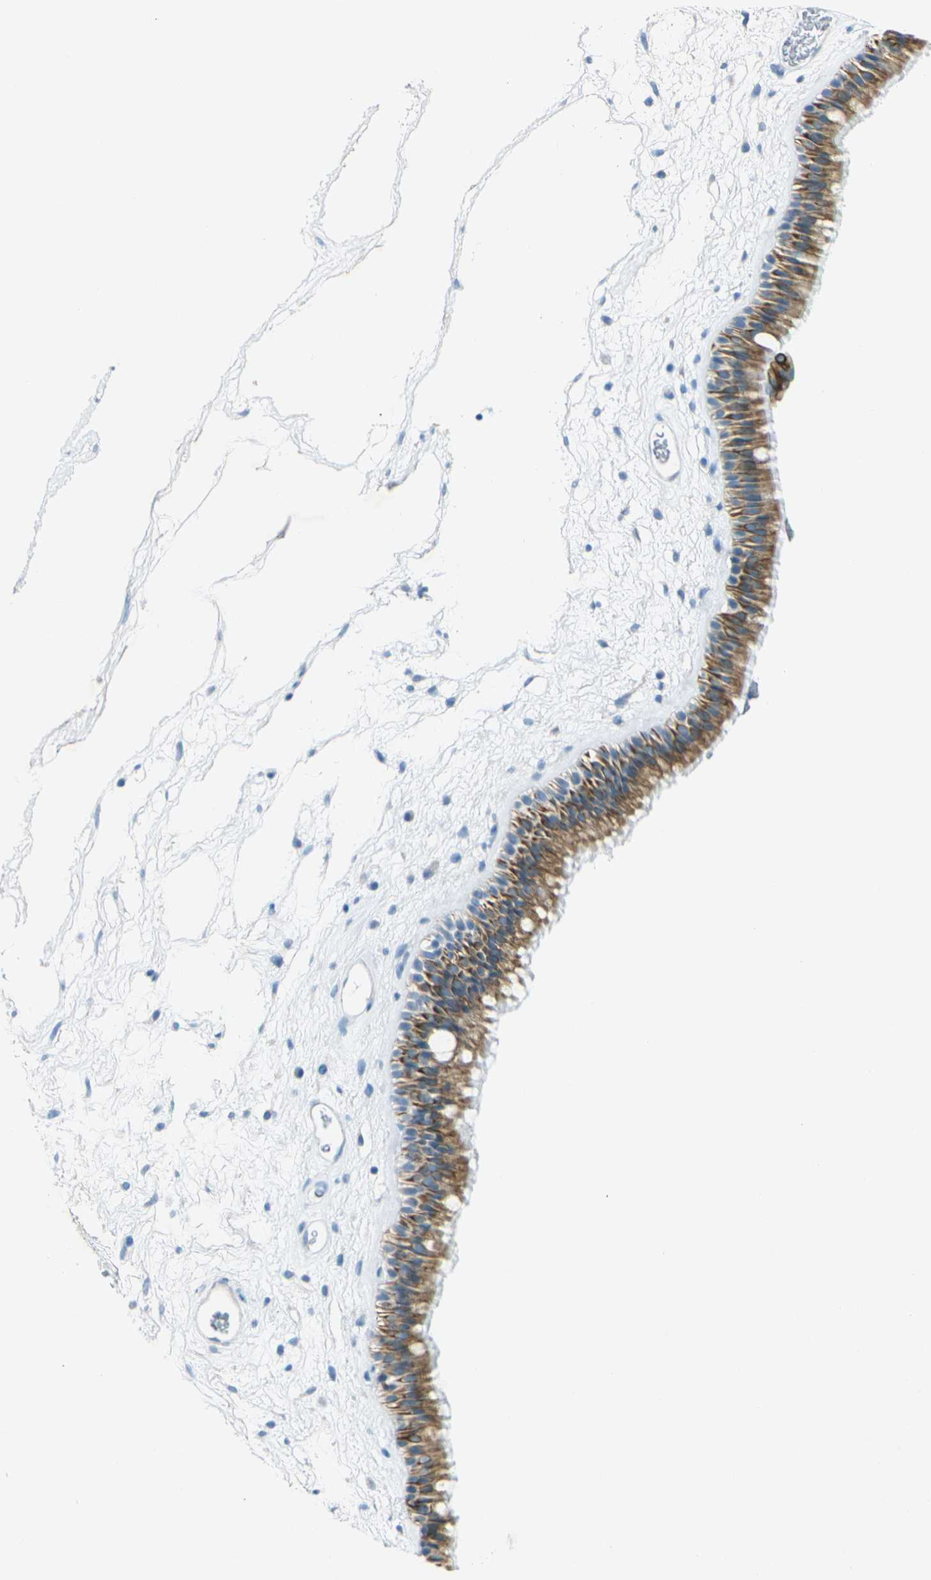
{"staining": {"intensity": "strong", "quantity": ">75%", "location": "cytoplasmic/membranous"}, "tissue": "nasopharynx", "cell_type": "Respiratory epithelial cells", "image_type": "normal", "snomed": [{"axis": "morphology", "description": "Normal tissue, NOS"}, {"axis": "morphology", "description": "Inflammation, NOS"}, {"axis": "topography", "description": "Nasopharynx"}], "caption": "DAB (3,3'-diaminobenzidine) immunohistochemical staining of unremarkable nasopharynx reveals strong cytoplasmic/membranous protein staining in approximately >75% of respiratory epithelial cells.", "gene": "ANKRD46", "patient": {"sex": "male", "age": 48}}